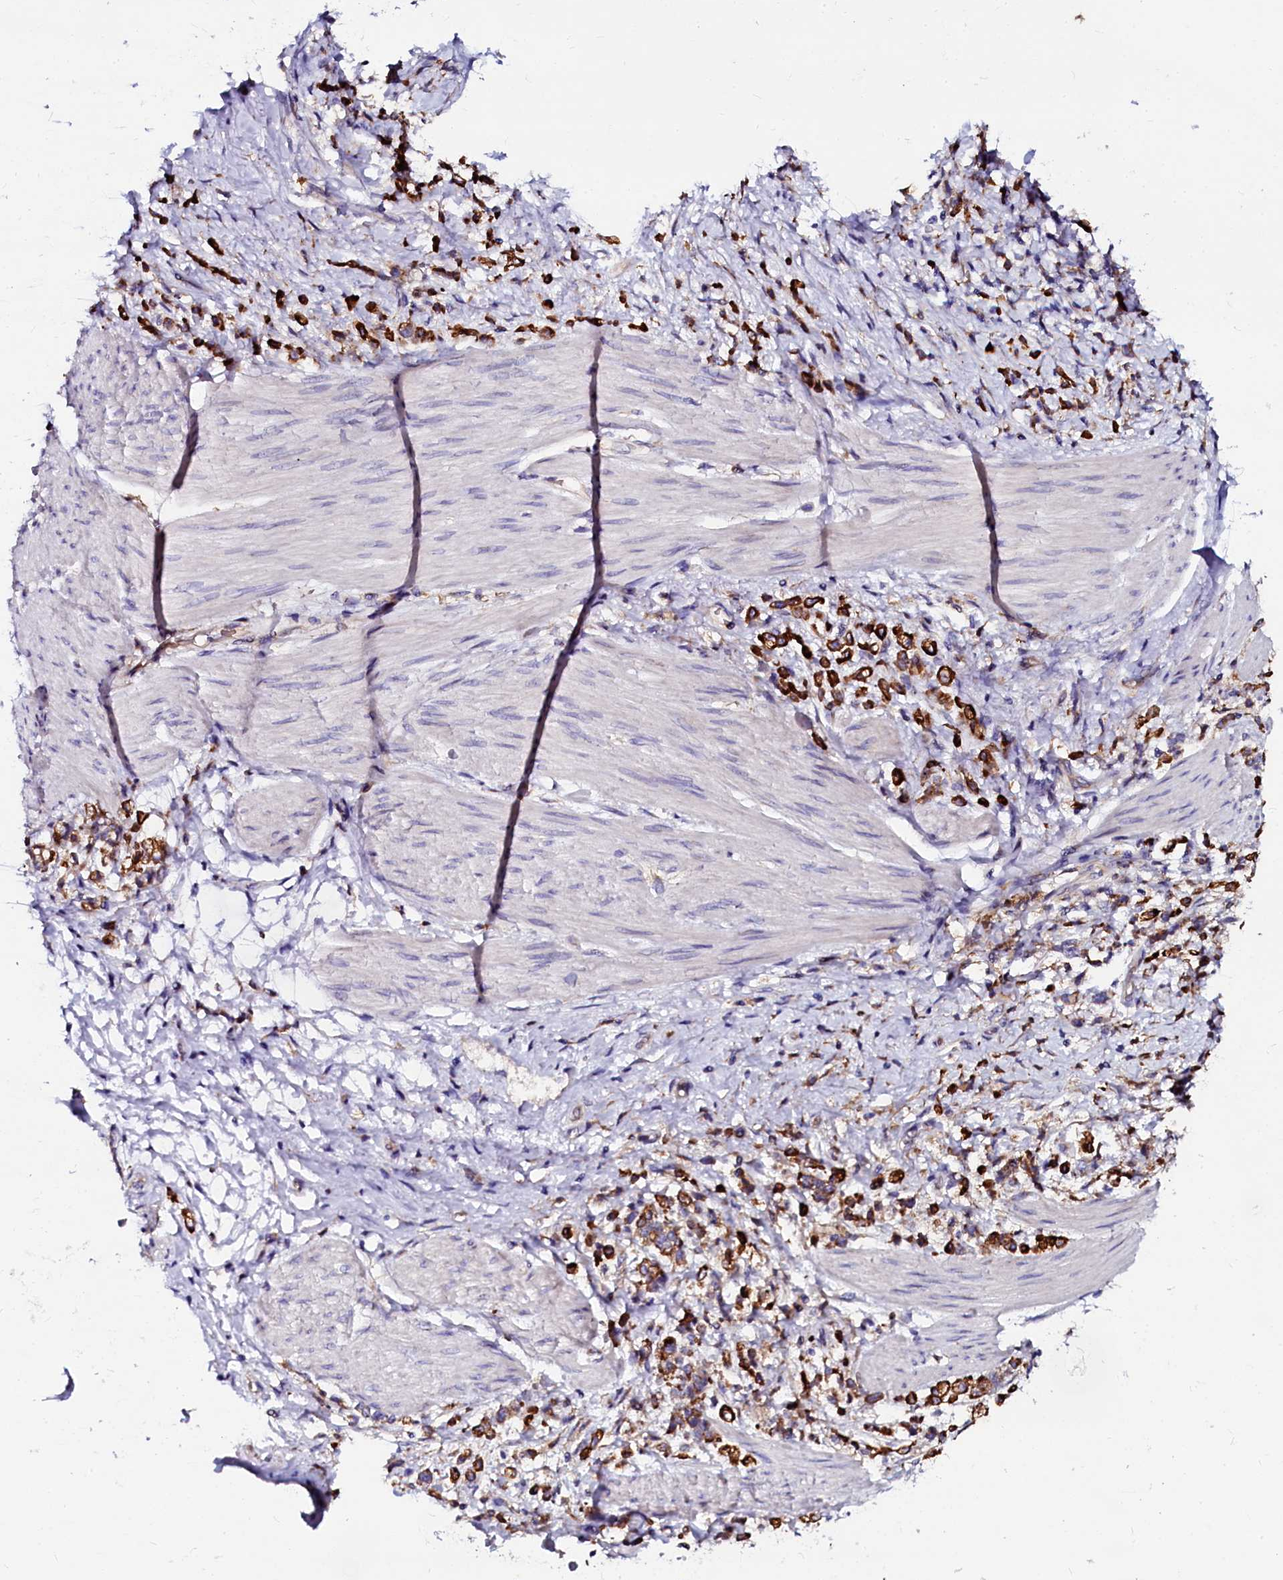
{"staining": {"intensity": "strong", "quantity": ">75%", "location": "cytoplasmic/membranous"}, "tissue": "stomach cancer", "cell_type": "Tumor cells", "image_type": "cancer", "snomed": [{"axis": "morphology", "description": "Adenocarcinoma, NOS"}, {"axis": "topography", "description": "Stomach"}], "caption": "Tumor cells demonstrate high levels of strong cytoplasmic/membranous staining in about >75% of cells in stomach cancer (adenocarcinoma).", "gene": "OTOL1", "patient": {"sex": "female", "age": 60}}